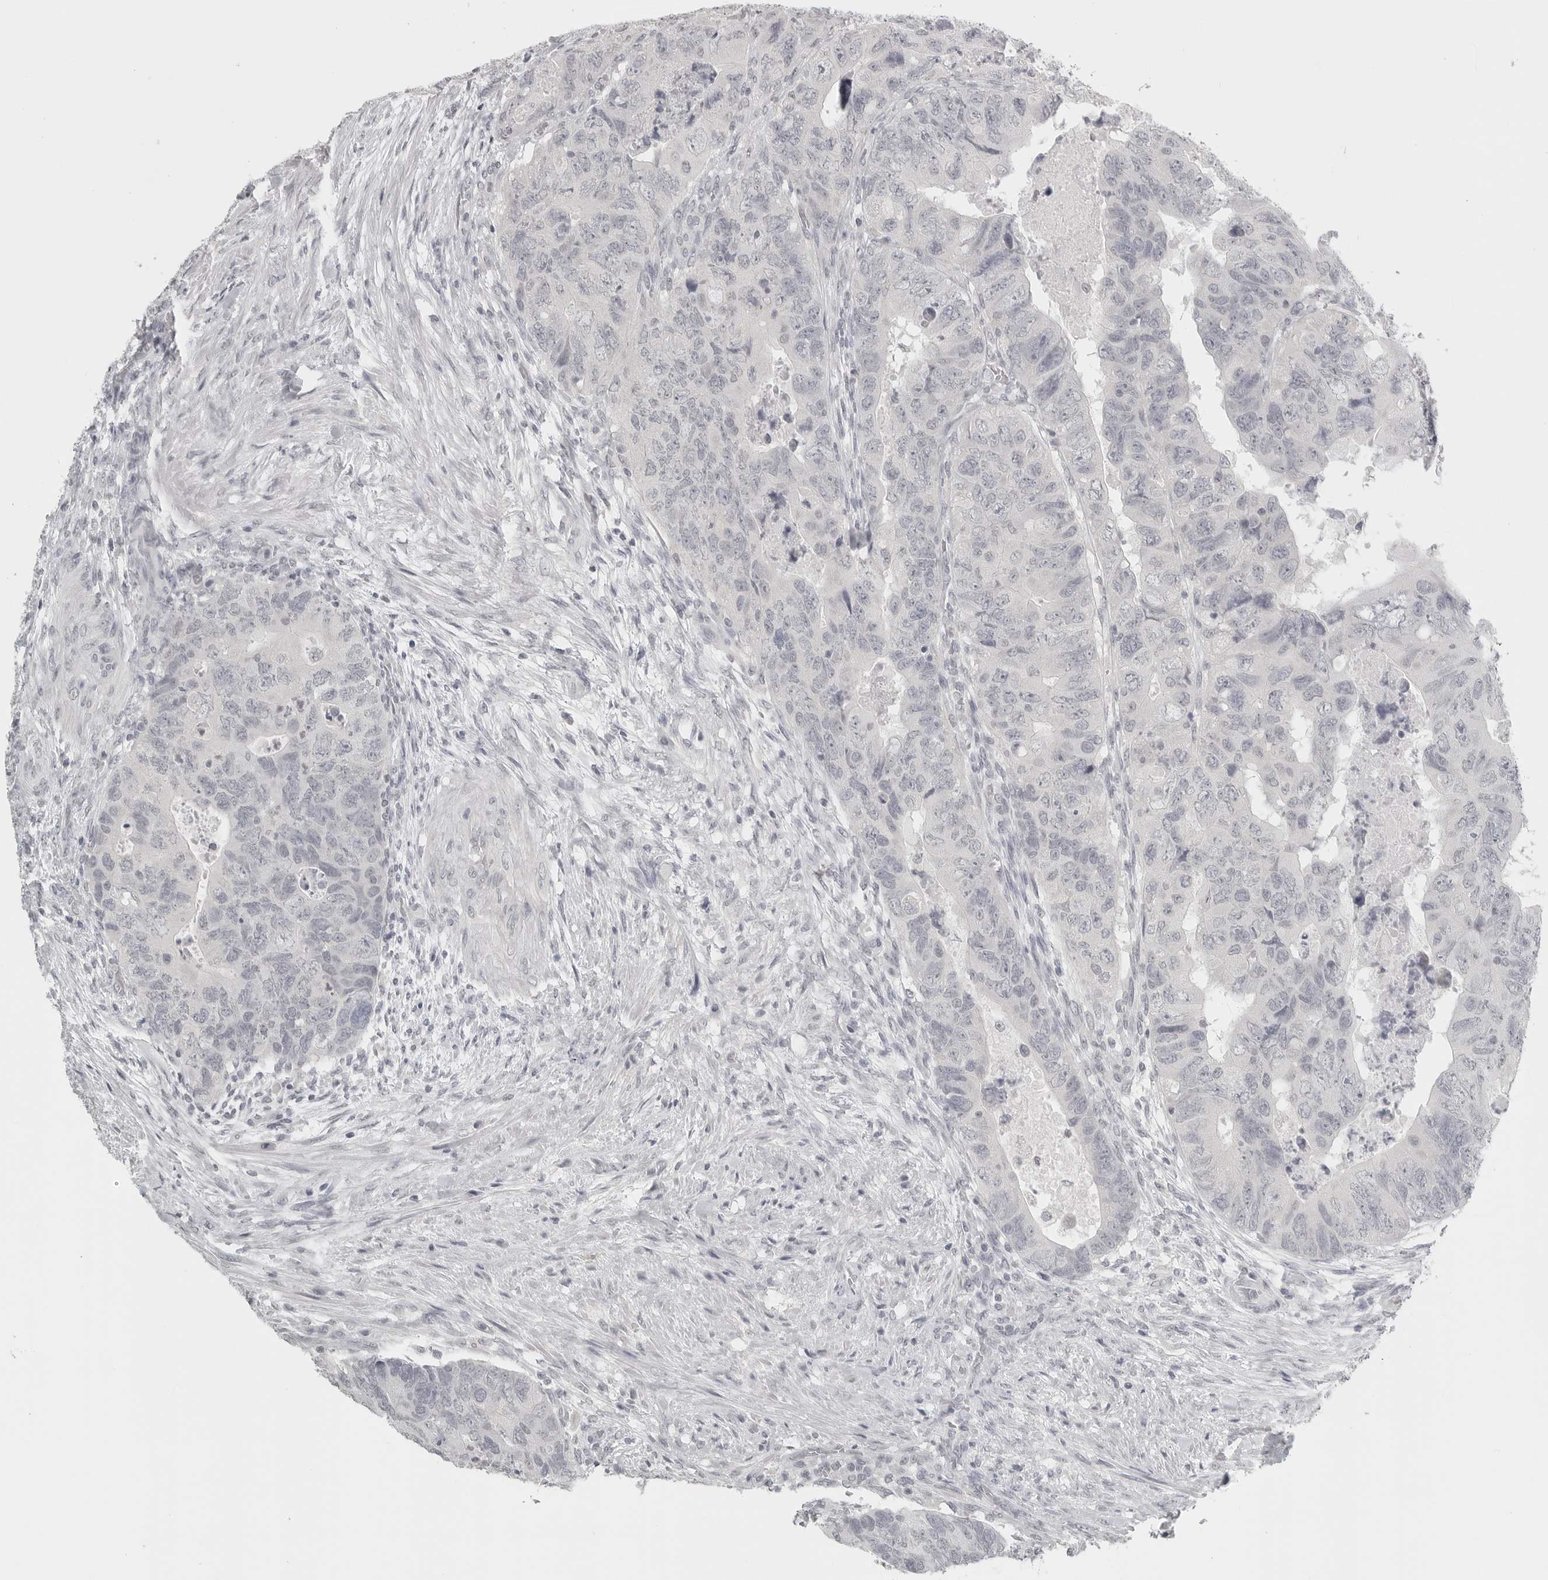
{"staining": {"intensity": "negative", "quantity": "none", "location": "none"}, "tissue": "colorectal cancer", "cell_type": "Tumor cells", "image_type": "cancer", "snomed": [{"axis": "morphology", "description": "Adenocarcinoma, NOS"}, {"axis": "topography", "description": "Rectum"}], "caption": "Tumor cells show no significant protein expression in adenocarcinoma (colorectal). (DAB immunohistochemistry (IHC), high magnification).", "gene": "BPIFA1", "patient": {"sex": "male", "age": 63}}